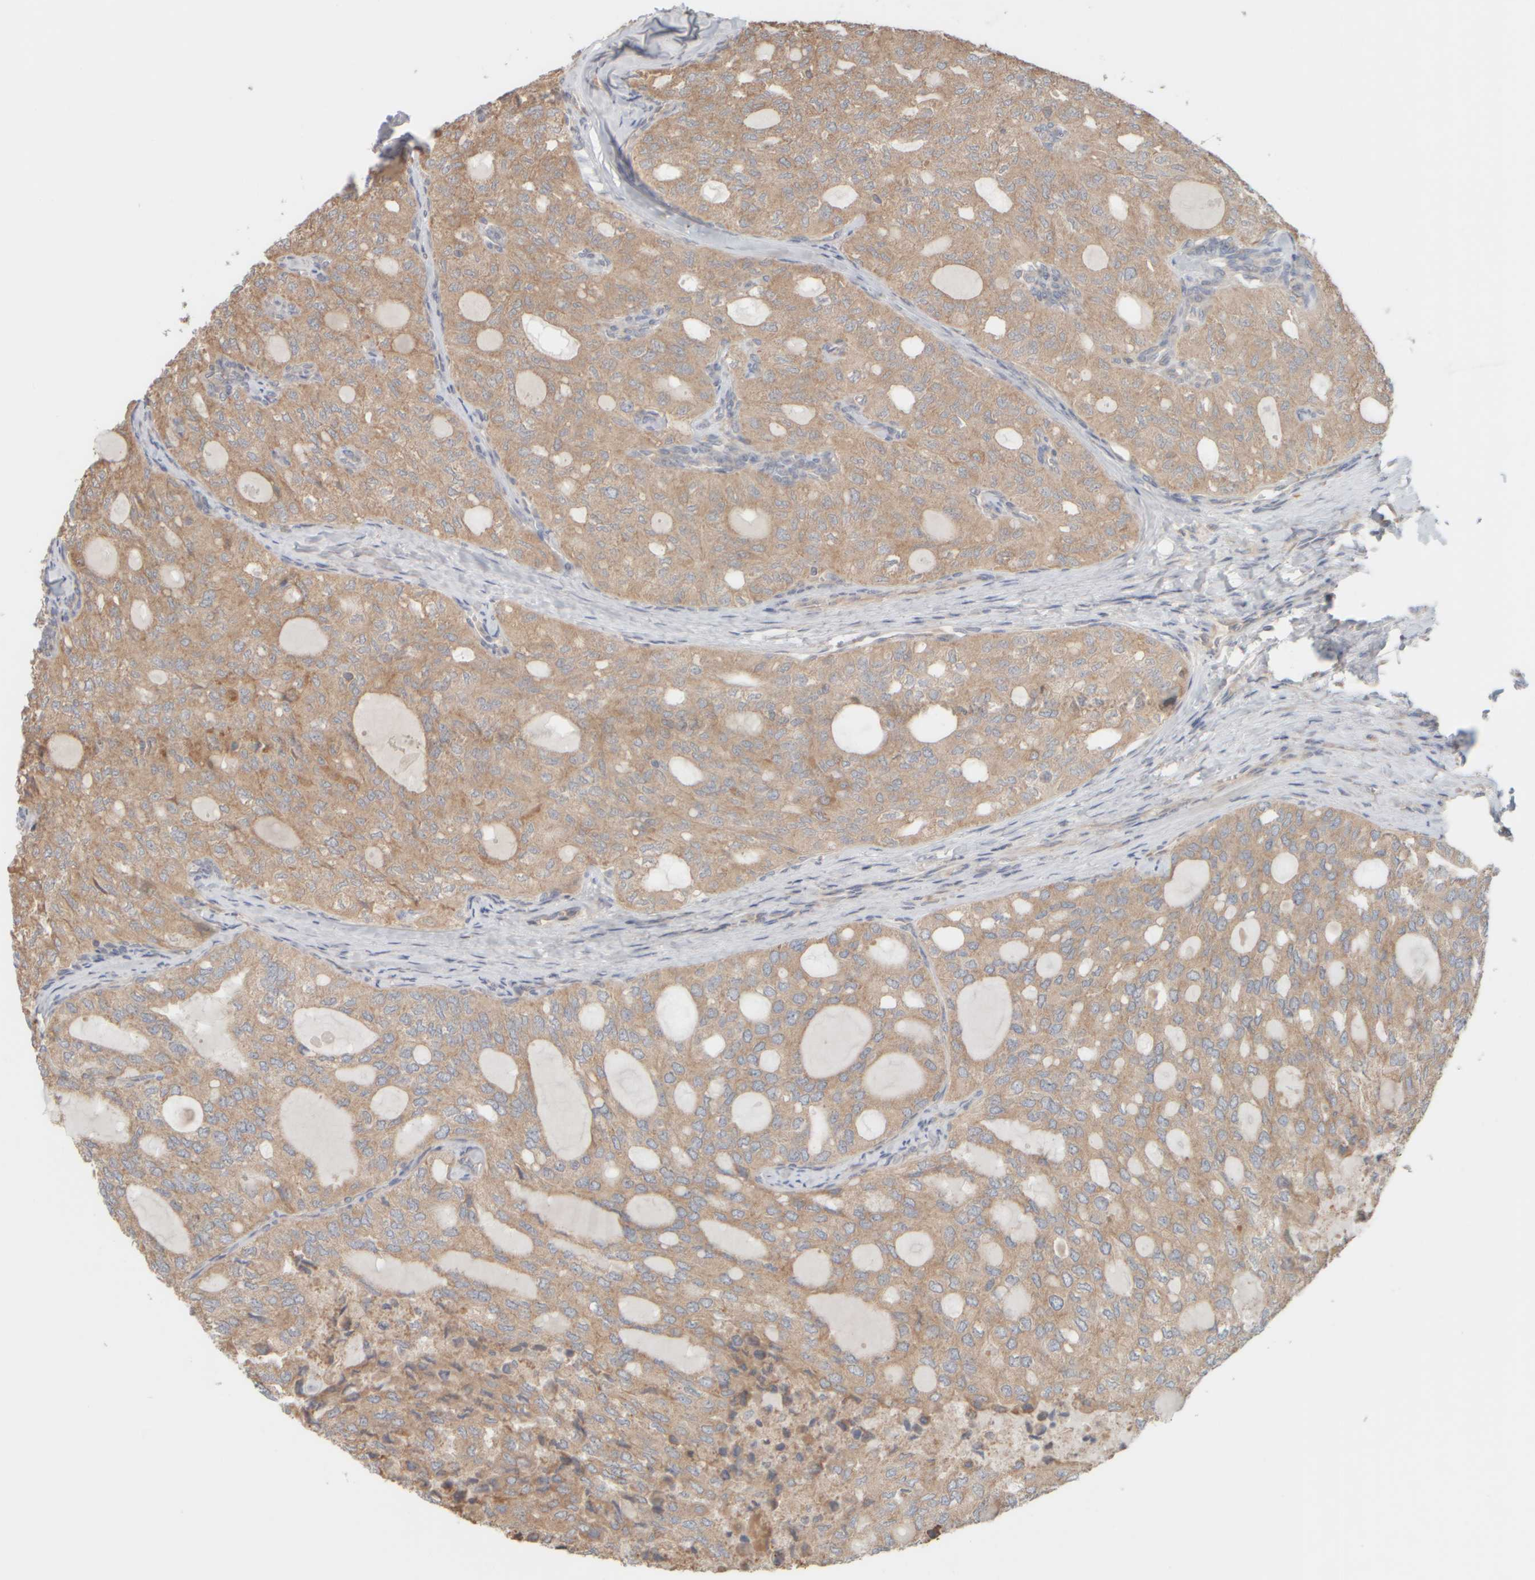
{"staining": {"intensity": "moderate", "quantity": ">75%", "location": "cytoplasmic/membranous"}, "tissue": "thyroid cancer", "cell_type": "Tumor cells", "image_type": "cancer", "snomed": [{"axis": "morphology", "description": "Follicular adenoma carcinoma, NOS"}, {"axis": "topography", "description": "Thyroid gland"}], "caption": "A medium amount of moderate cytoplasmic/membranous positivity is identified in approximately >75% of tumor cells in thyroid follicular adenoma carcinoma tissue. Ihc stains the protein of interest in brown and the nuclei are stained blue.", "gene": "EIF2B3", "patient": {"sex": "male", "age": 75}}